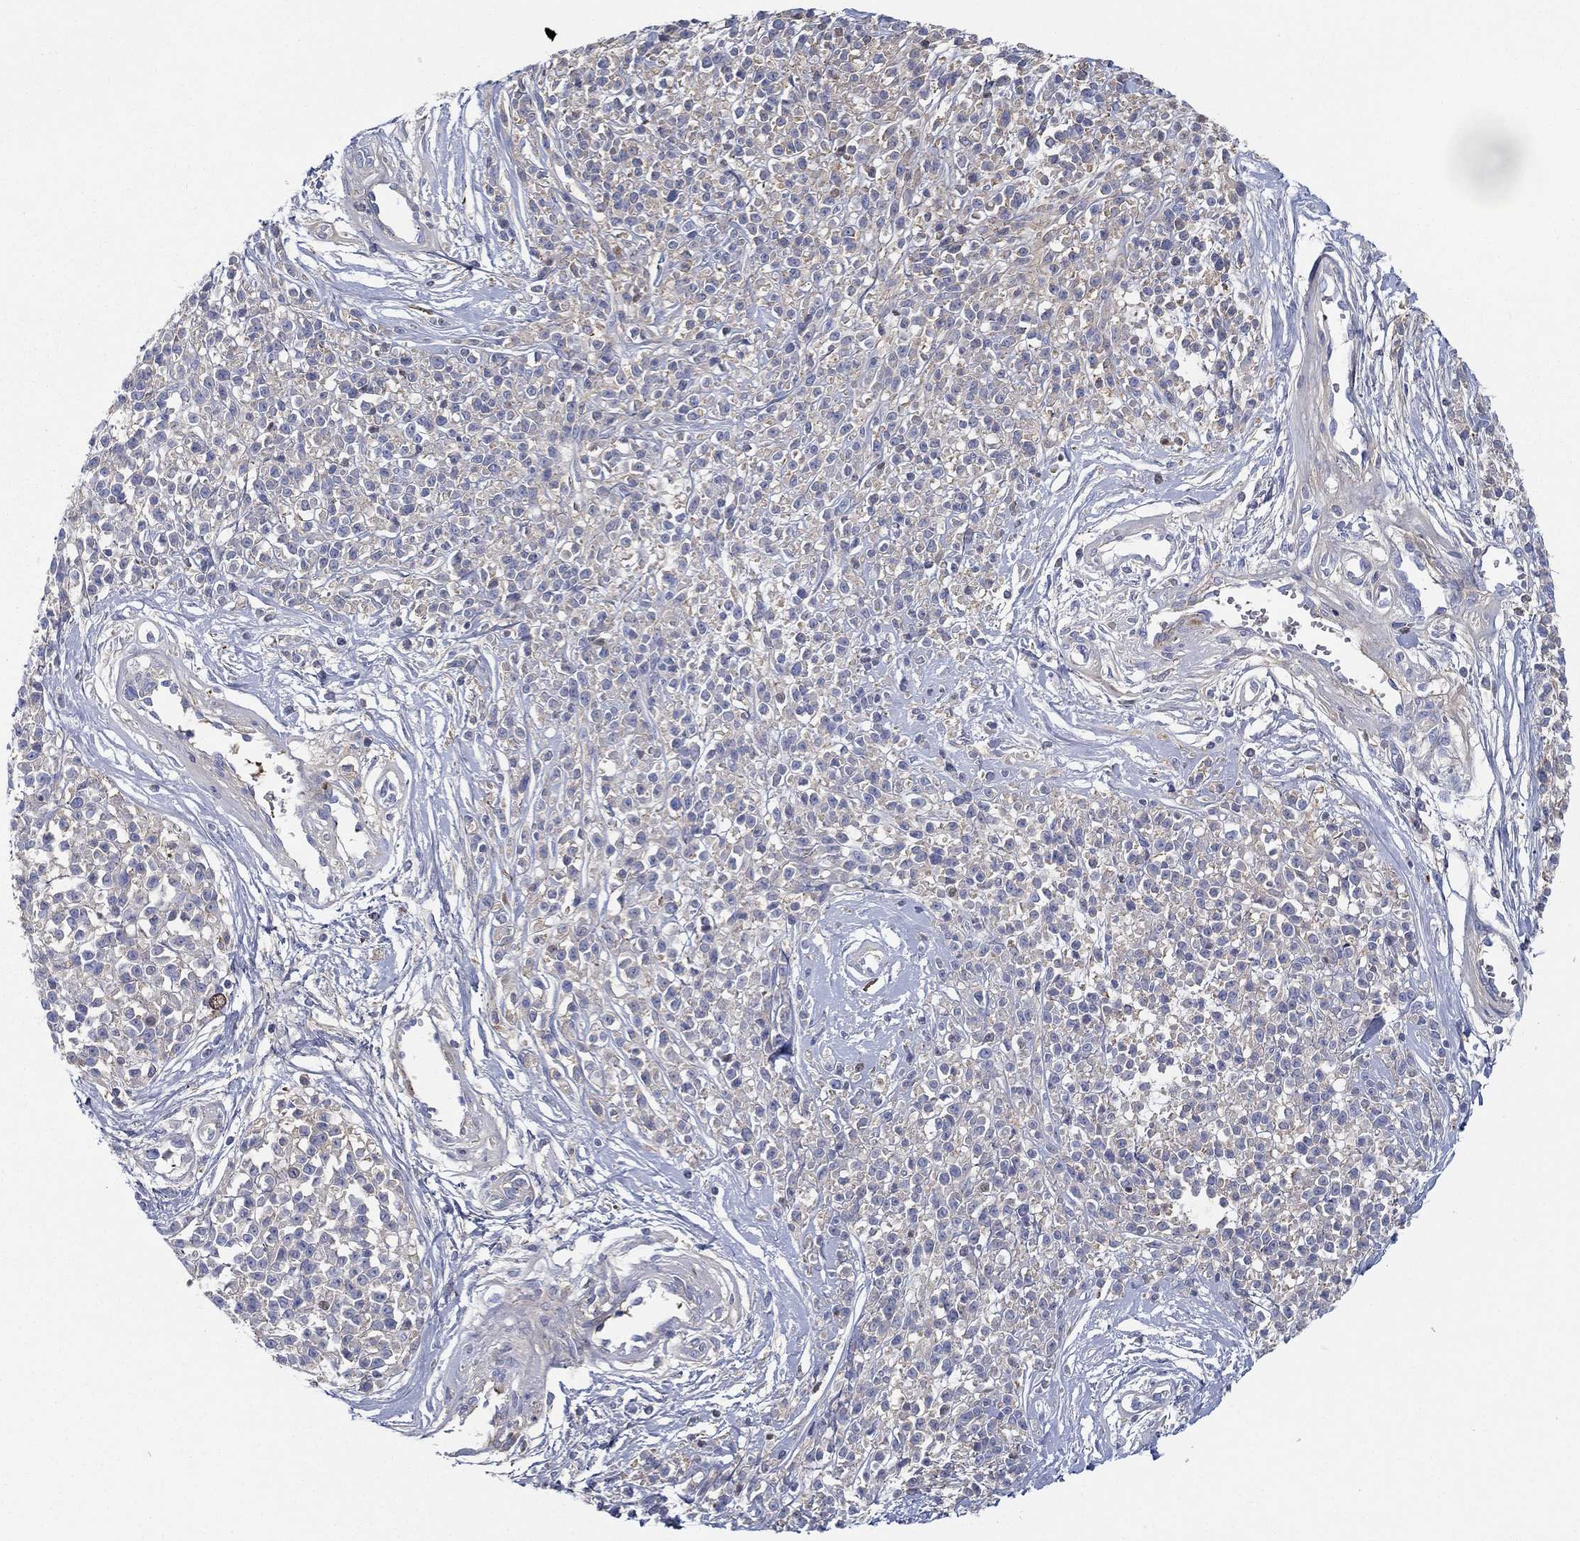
{"staining": {"intensity": "negative", "quantity": "none", "location": "none"}, "tissue": "melanoma", "cell_type": "Tumor cells", "image_type": "cancer", "snomed": [{"axis": "morphology", "description": "Malignant melanoma, NOS"}, {"axis": "topography", "description": "Skin"}, {"axis": "topography", "description": "Skin of trunk"}], "caption": "An immunohistochemistry (IHC) micrograph of melanoma is shown. There is no staining in tumor cells of melanoma. (Brightfield microscopy of DAB (3,3'-diaminobenzidine) IHC at high magnification).", "gene": "IFNB1", "patient": {"sex": "male", "age": 74}}